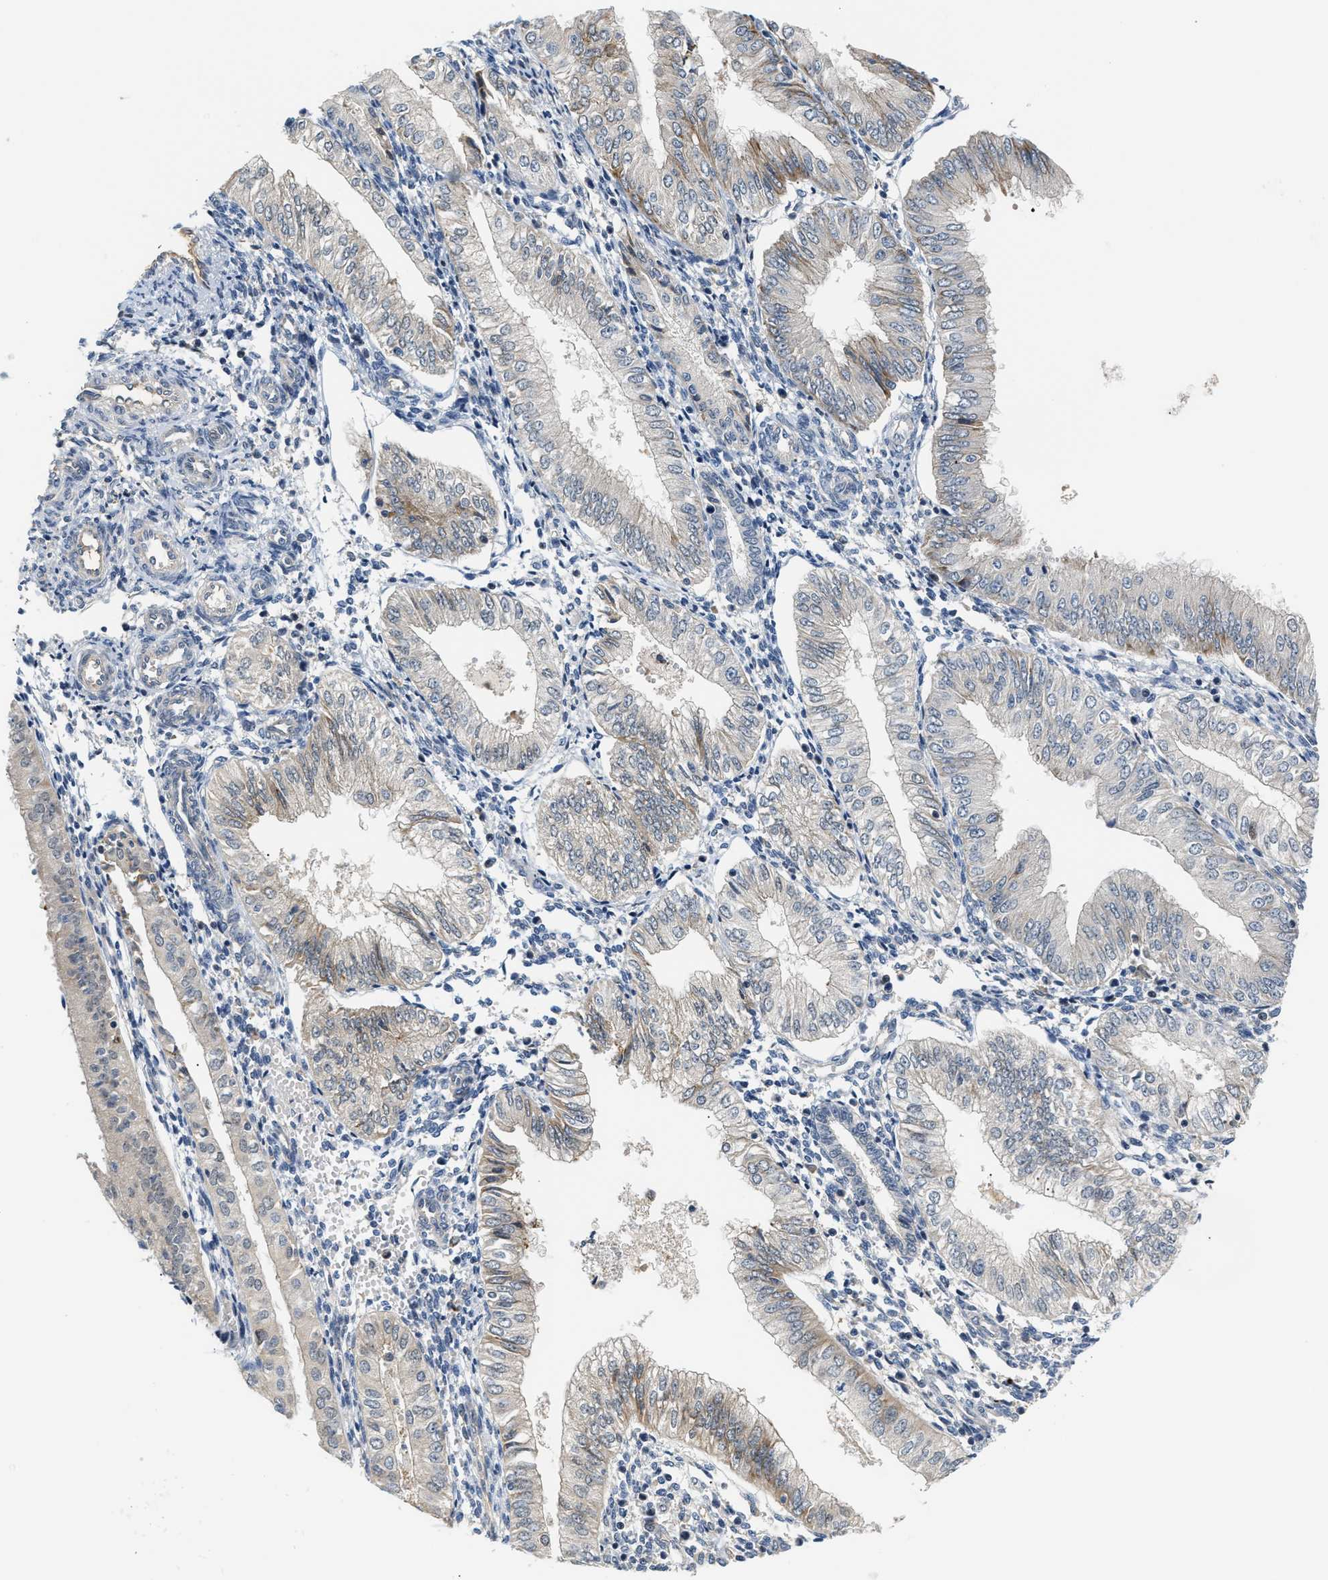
{"staining": {"intensity": "weak", "quantity": "<25%", "location": "cytoplasmic/membranous"}, "tissue": "endometrial cancer", "cell_type": "Tumor cells", "image_type": "cancer", "snomed": [{"axis": "morphology", "description": "Adenocarcinoma, NOS"}, {"axis": "topography", "description": "Endometrium"}], "caption": "This is an immunohistochemistry photomicrograph of endometrial cancer. There is no staining in tumor cells.", "gene": "TNIP2", "patient": {"sex": "female", "age": 53}}